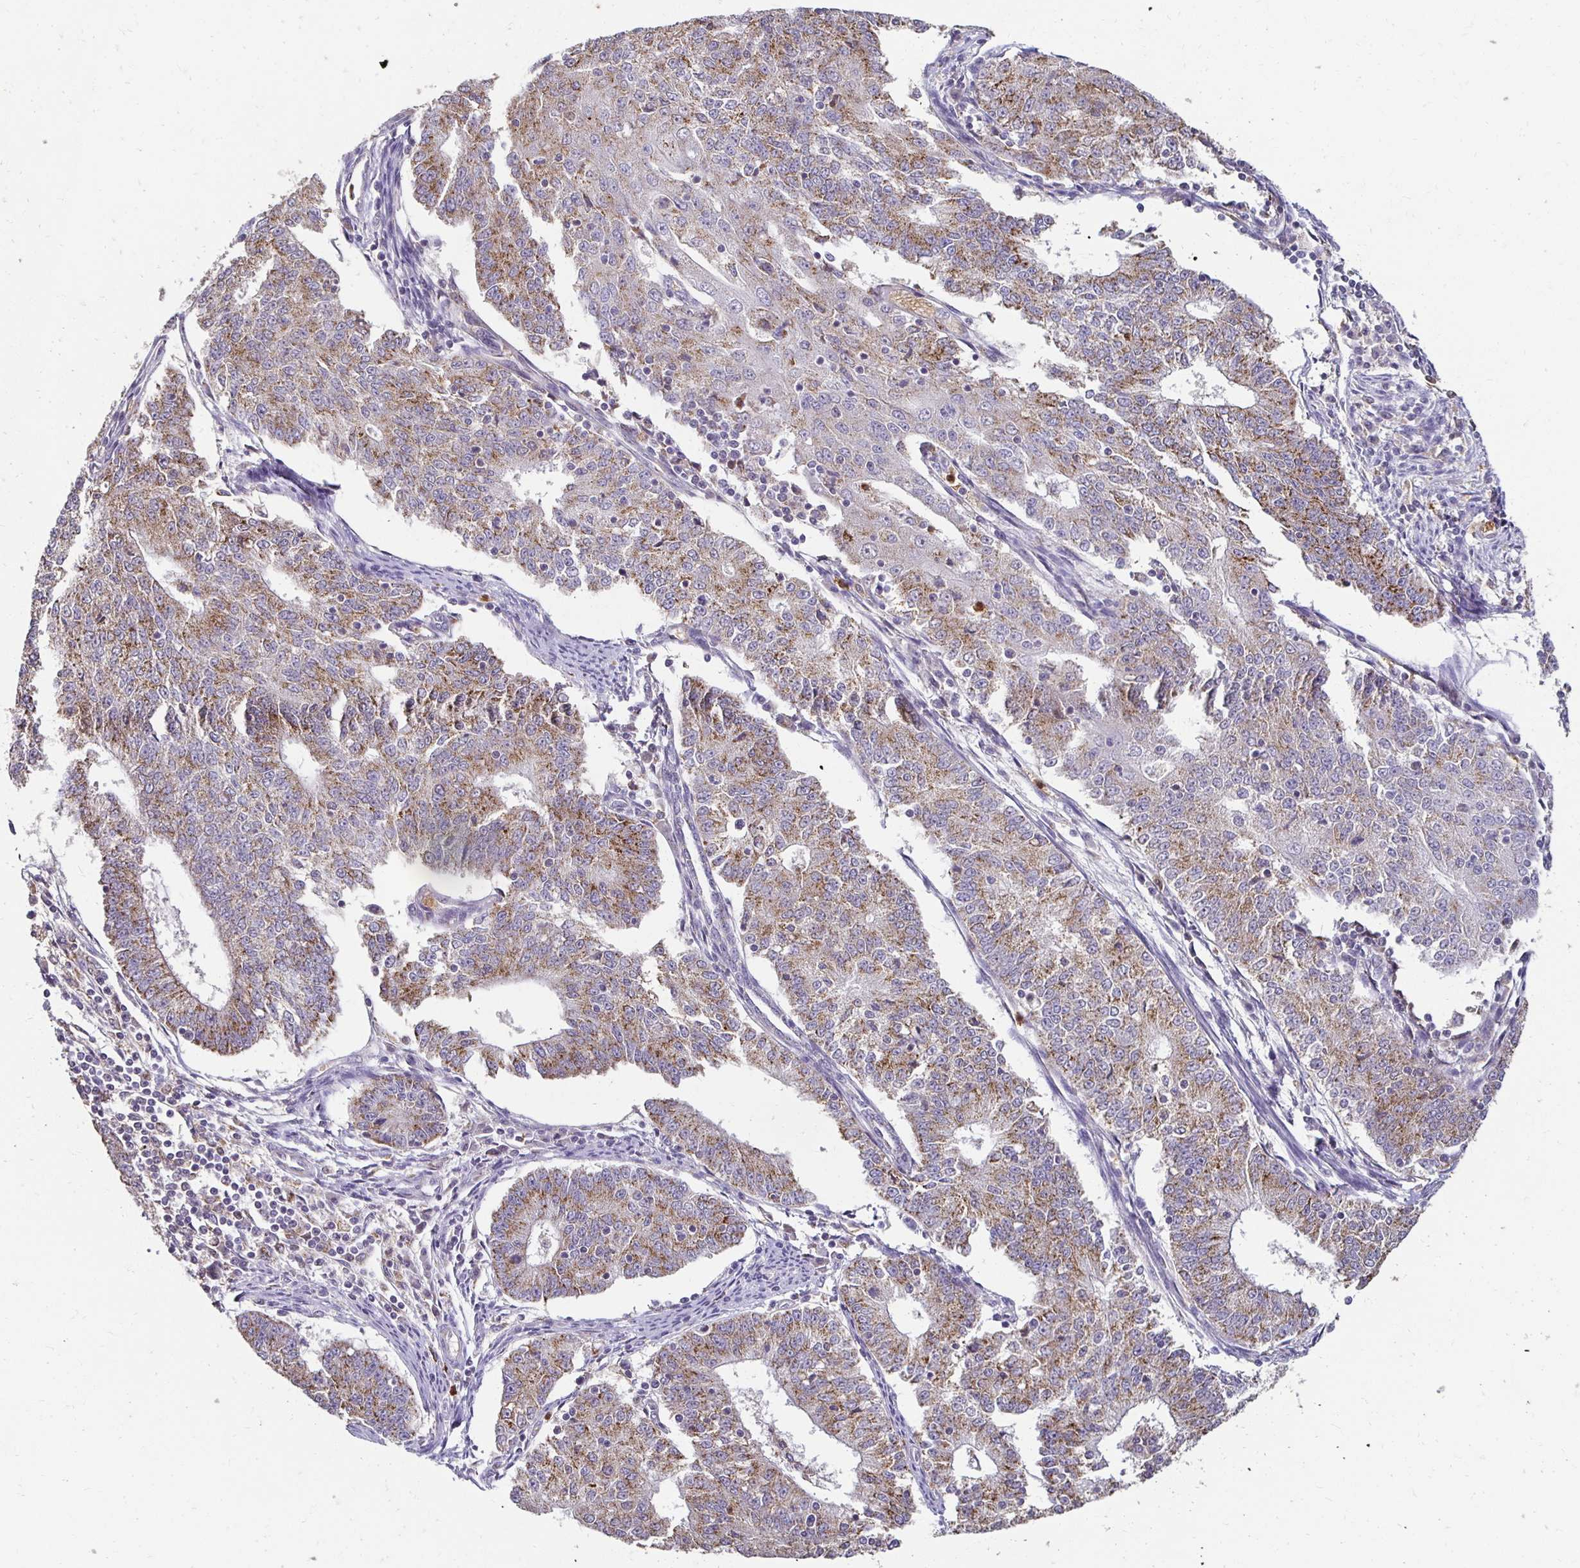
{"staining": {"intensity": "moderate", "quantity": ">75%", "location": "cytoplasmic/membranous"}, "tissue": "endometrial cancer", "cell_type": "Tumor cells", "image_type": "cancer", "snomed": [{"axis": "morphology", "description": "Adenocarcinoma, NOS"}, {"axis": "topography", "description": "Endometrium"}], "caption": "Immunohistochemical staining of endometrial cancer (adenocarcinoma) displays medium levels of moderate cytoplasmic/membranous expression in about >75% of tumor cells.", "gene": "GK2", "patient": {"sex": "female", "age": 56}}